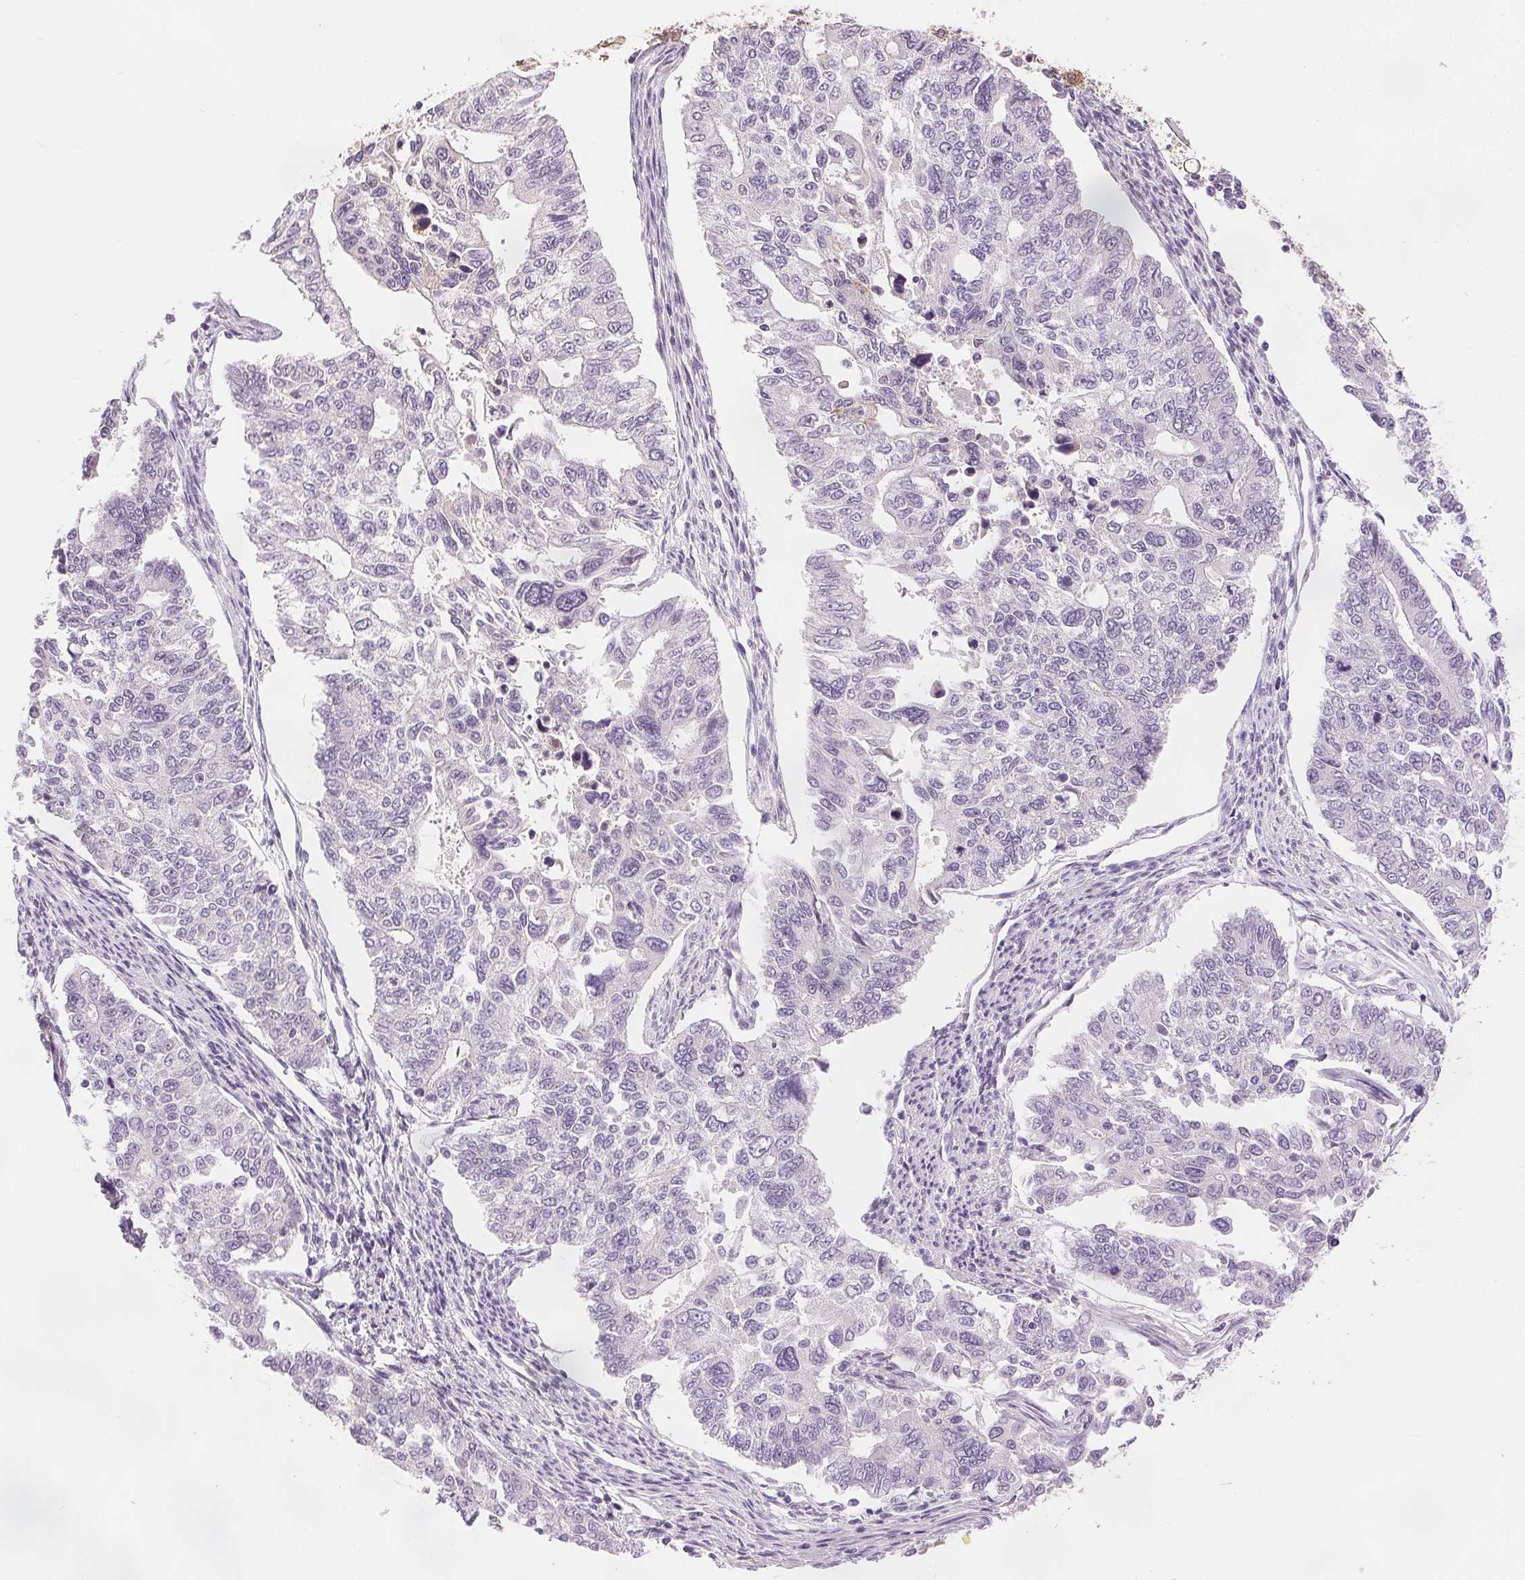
{"staining": {"intensity": "negative", "quantity": "none", "location": "none"}, "tissue": "endometrial cancer", "cell_type": "Tumor cells", "image_type": "cancer", "snomed": [{"axis": "morphology", "description": "Adenocarcinoma, NOS"}, {"axis": "topography", "description": "Uterus"}], "caption": "Protein analysis of endometrial cancer (adenocarcinoma) reveals no significant staining in tumor cells.", "gene": "CA12", "patient": {"sex": "female", "age": 59}}